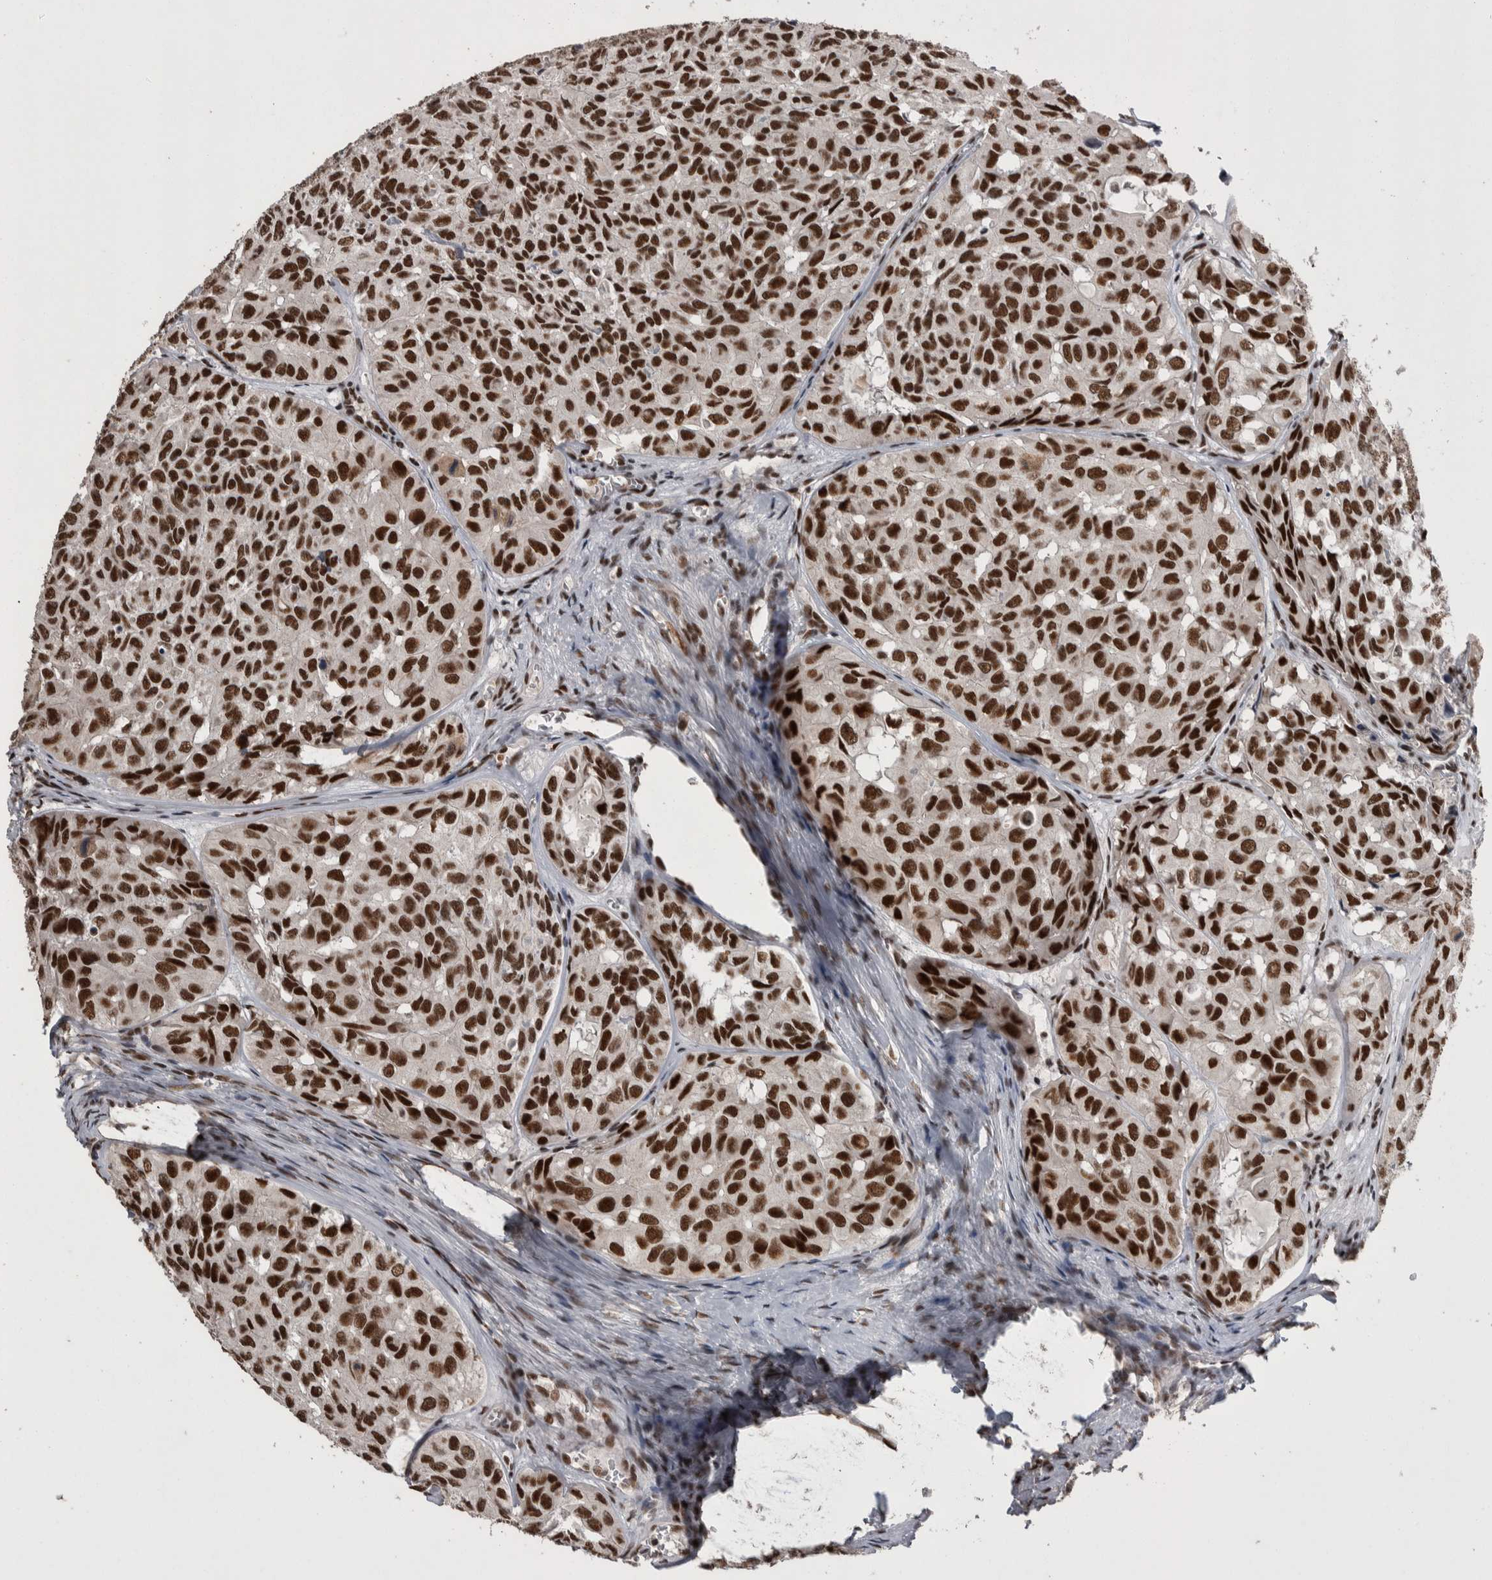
{"staining": {"intensity": "strong", "quantity": ">75%", "location": "nuclear"}, "tissue": "head and neck cancer", "cell_type": "Tumor cells", "image_type": "cancer", "snomed": [{"axis": "morphology", "description": "Adenocarcinoma, NOS"}, {"axis": "topography", "description": "Salivary gland, NOS"}, {"axis": "topography", "description": "Head-Neck"}], "caption": "High-power microscopy captured an immunohistochemistry (IHC) photomicrograph of adenocarcinoma (head and neck), revealing strong nuclear staining in approximately >75% of tumor cells. (Stains: DAB (3,3'-diaminobenzidine) in brown, nuclei in blue, Microscopy: brightfield microscopy at high magnification).", "gene": "DMTF1", "patient": {"sex": "female", "age": 76}}